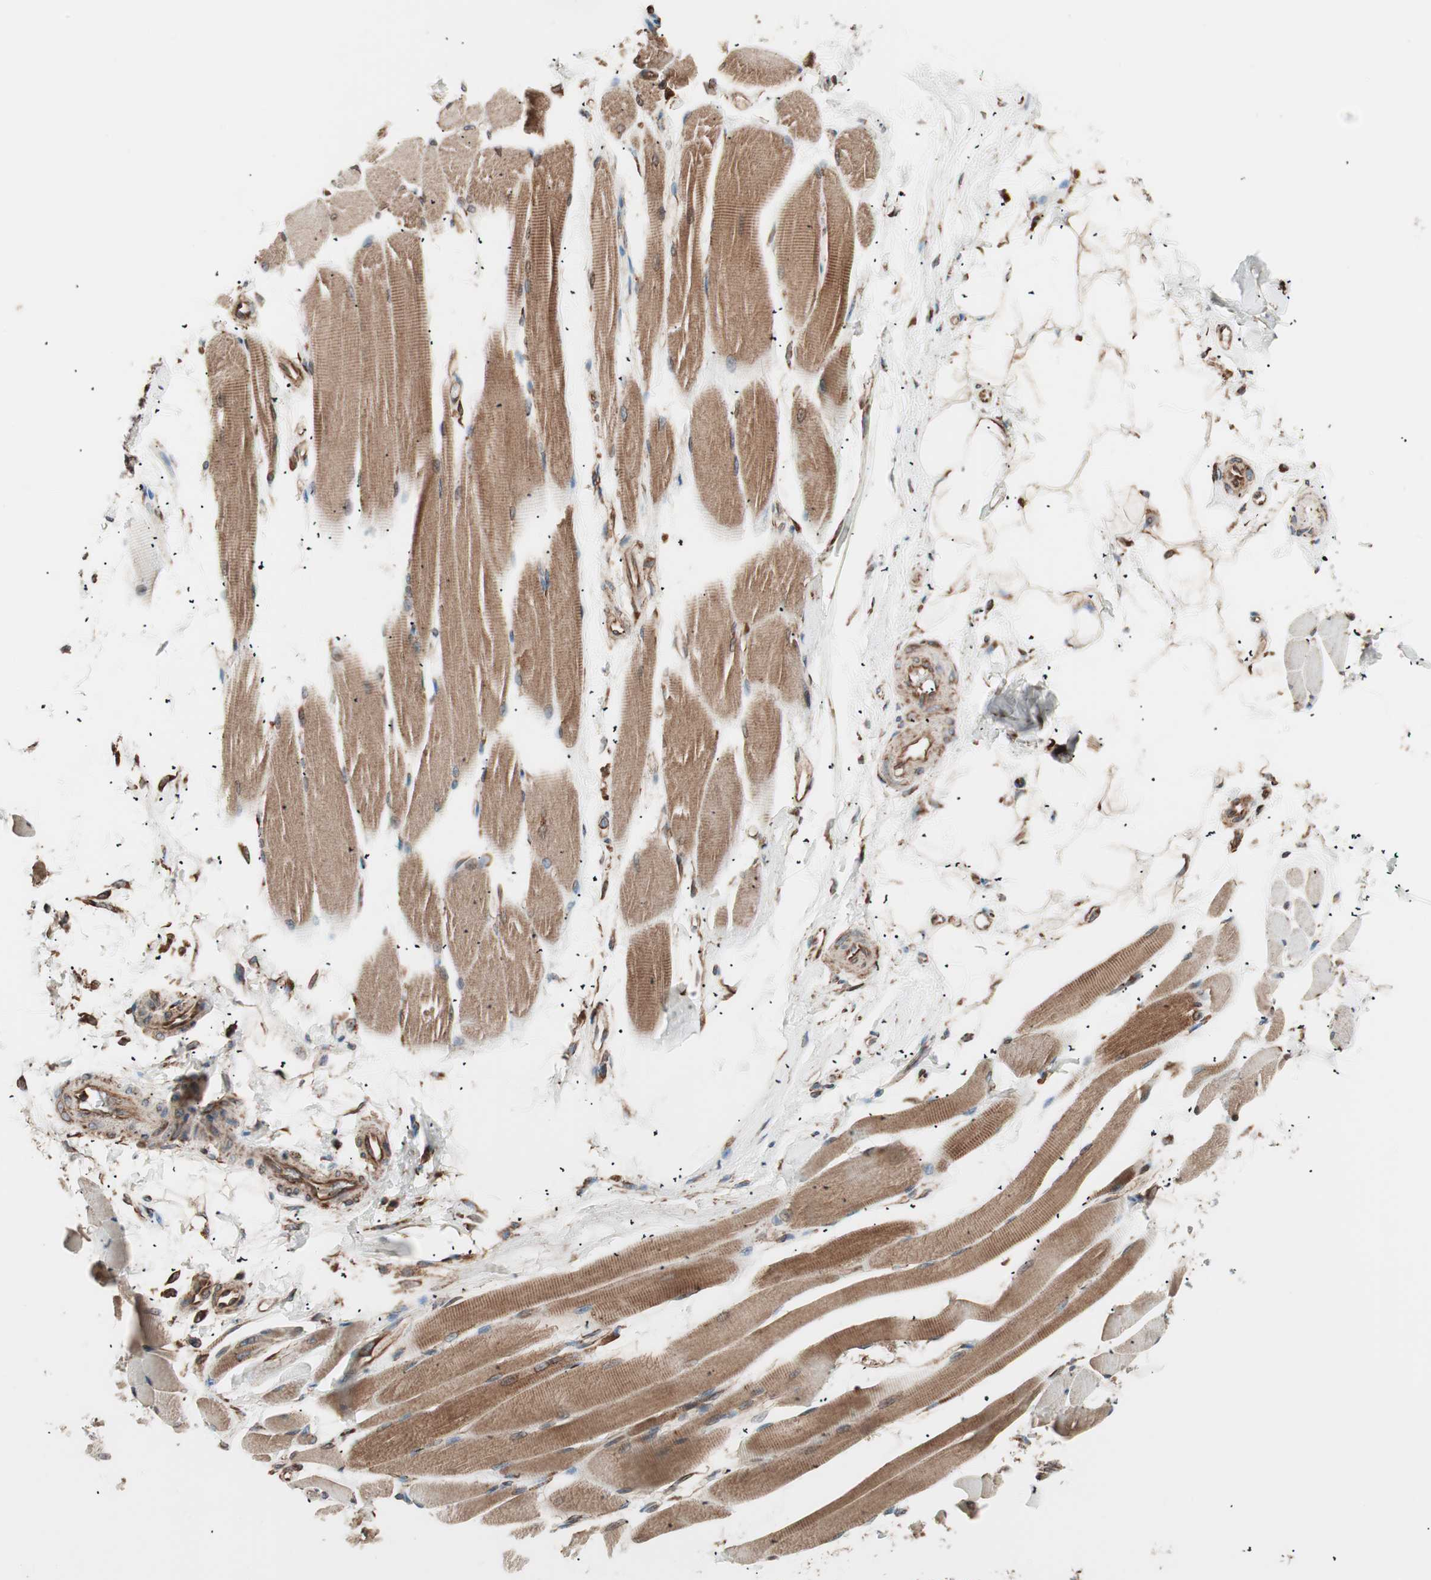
{"staining": {"intensity": "moderate", "quantity": ">75%", "location": "cytoplasmic/membranous"}, "tissue": "skeletal muscle", "cell_type": "Myocytes", "image_type": "normal", "snomed": [{"axis": "morphology", "description": "Normal tissue, NOS"}, {"axis": "topography", "description": "Skeletal muscle"}, {"axis": "topography", "description": "Peripheral nerve tissue"}], "caption": "Skeletal muscle was stained to show a protein in brown. There is medium levels of moderate cytoplasmic/membranous staining in about >75% of myocytes. Using DAB (3,3'-diaminobenzidine) (brown) and hematoxylin (blue) stains, captured at high magnification using brightfield microscopy.", "gene": "VEGFA", "patient": {"sex": "female", "age": 84}}